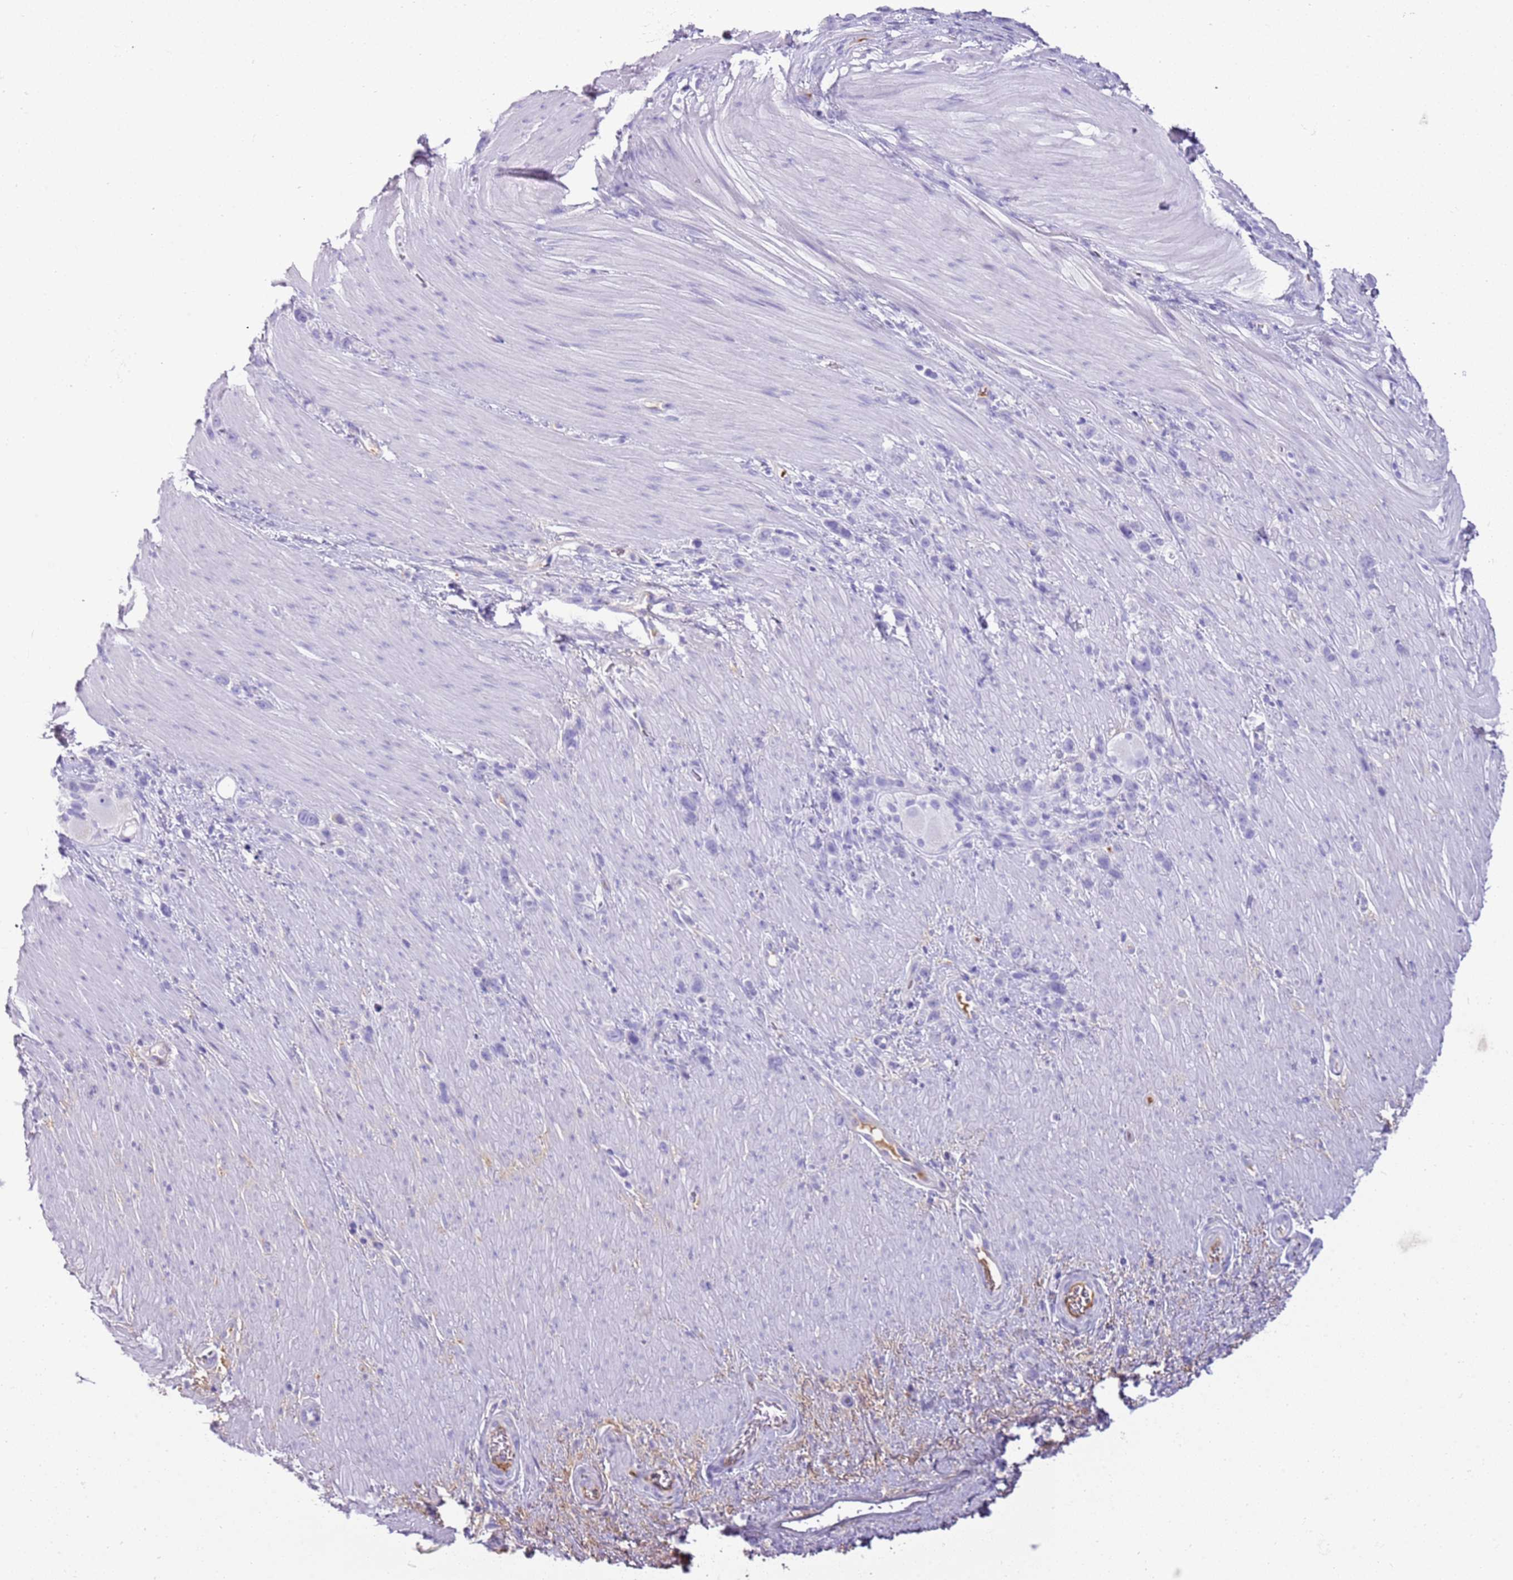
{"staining": {"intensity": "negative", "quantity": "none", "location": "none"}, "tissue": "stomach cancer", "cell_type": "Tumor cells", "image_type": "cancer", "snomed": [{"axis": "morphology", "description": "Adenocarcinoma, NOS"}, {"axis": "topography", "description": "Stomach"}], "caption": "The photomicrograph reveals no significant staining in tumor cells of stomach cancer (adenocarcinoma).", "gene": "IGKV3D-11", "patient": {"sex": "female", "age": 65}}